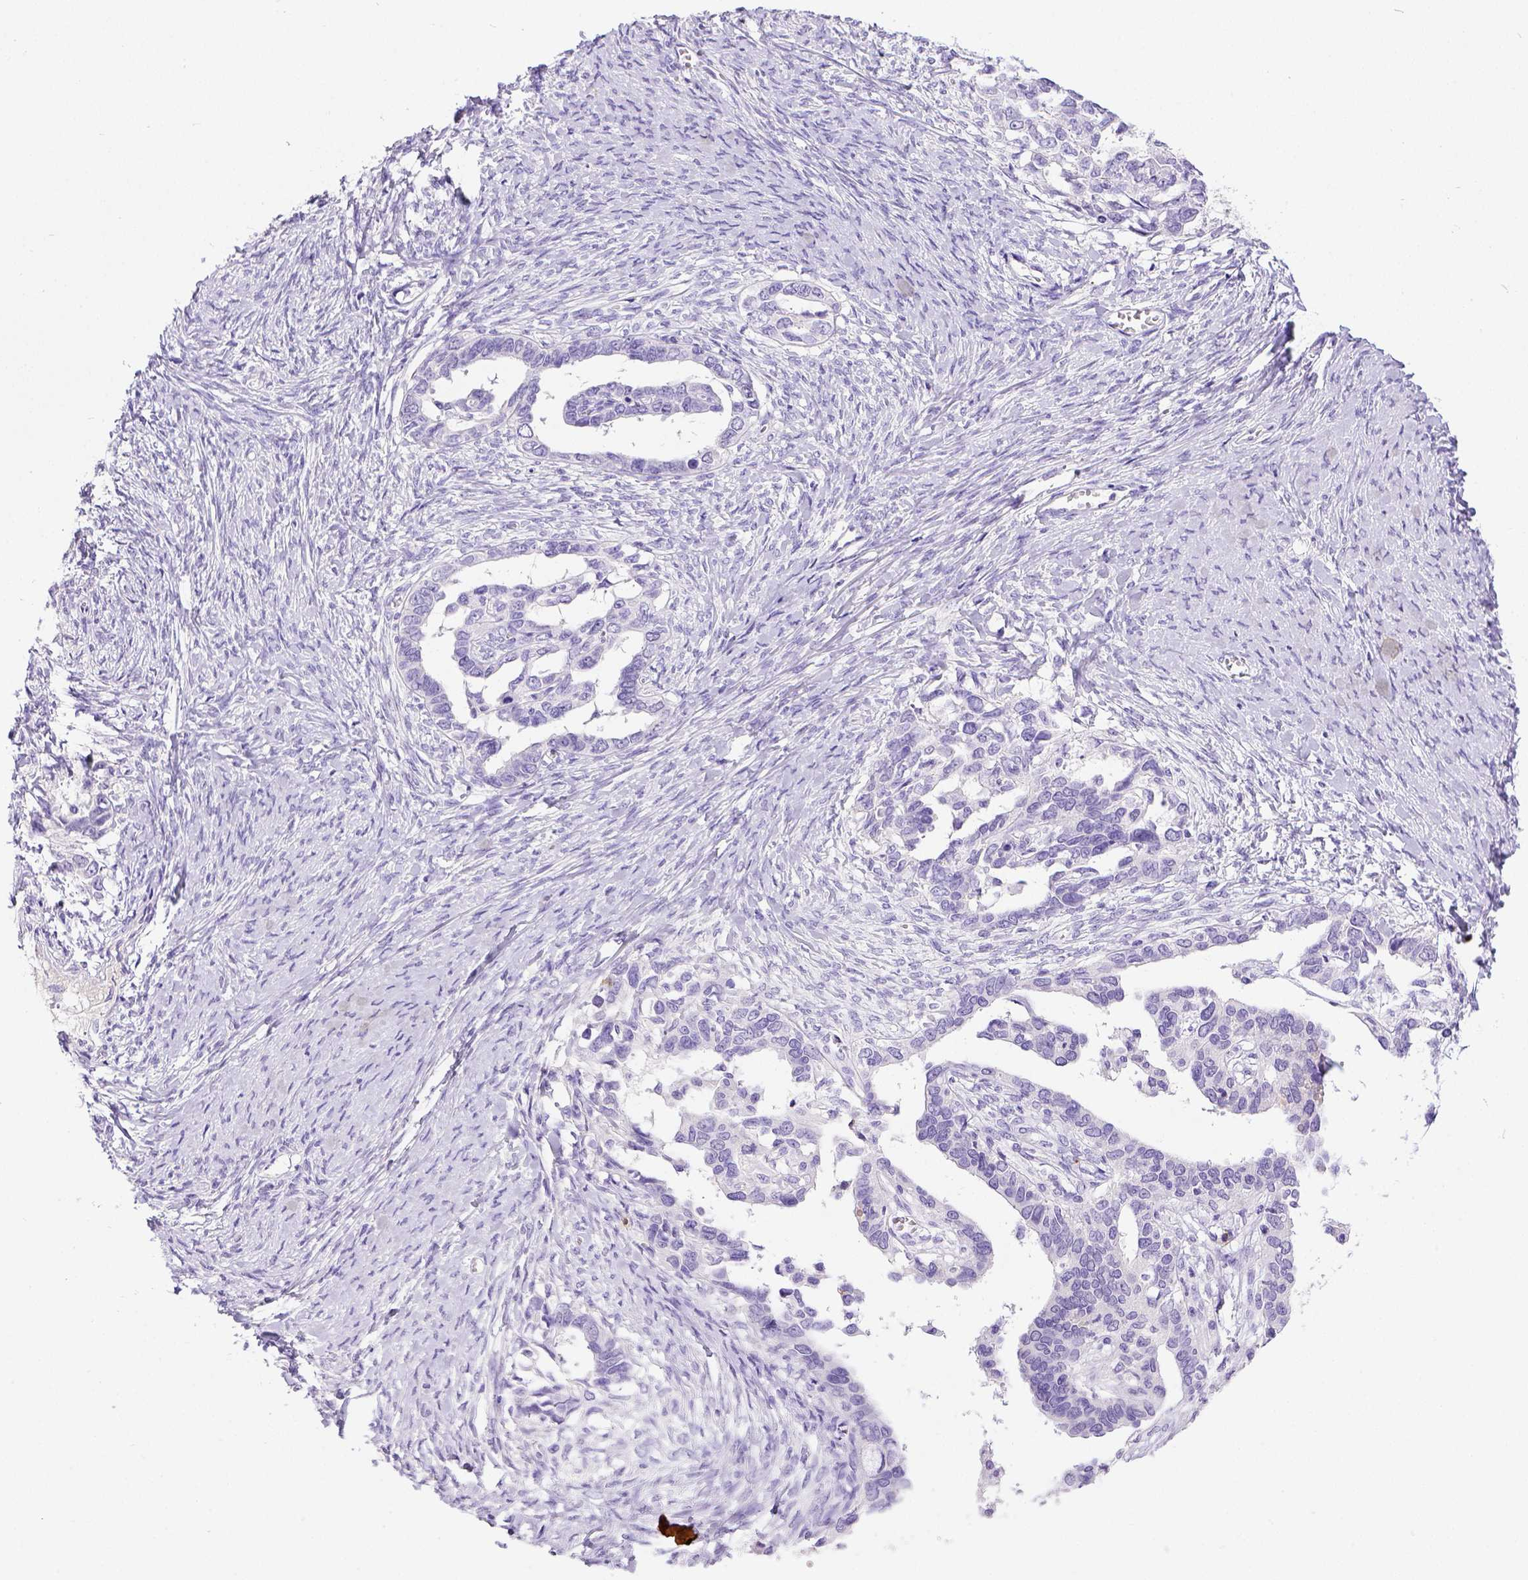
{"staining": {"intensity": "negative", "quantity": "none", "location": "none"}, "tissue": "ovarian cancer", "cell_type": "Tumor cells", "image_type": "cancer", "snomed": [{"axis": "morphology", "description": "Cystadenocarcinoma, serous, NOS"}, {"axis": "topography", "description": "Ovary"}], "caption": "DAB (3,3'-diaminobenzidine) immunohistochemical staining of ovarian cancer shows no significant staining in tumor cells.", "gene": "CD3E", "patient": {"sex": "female", "age": 69}}